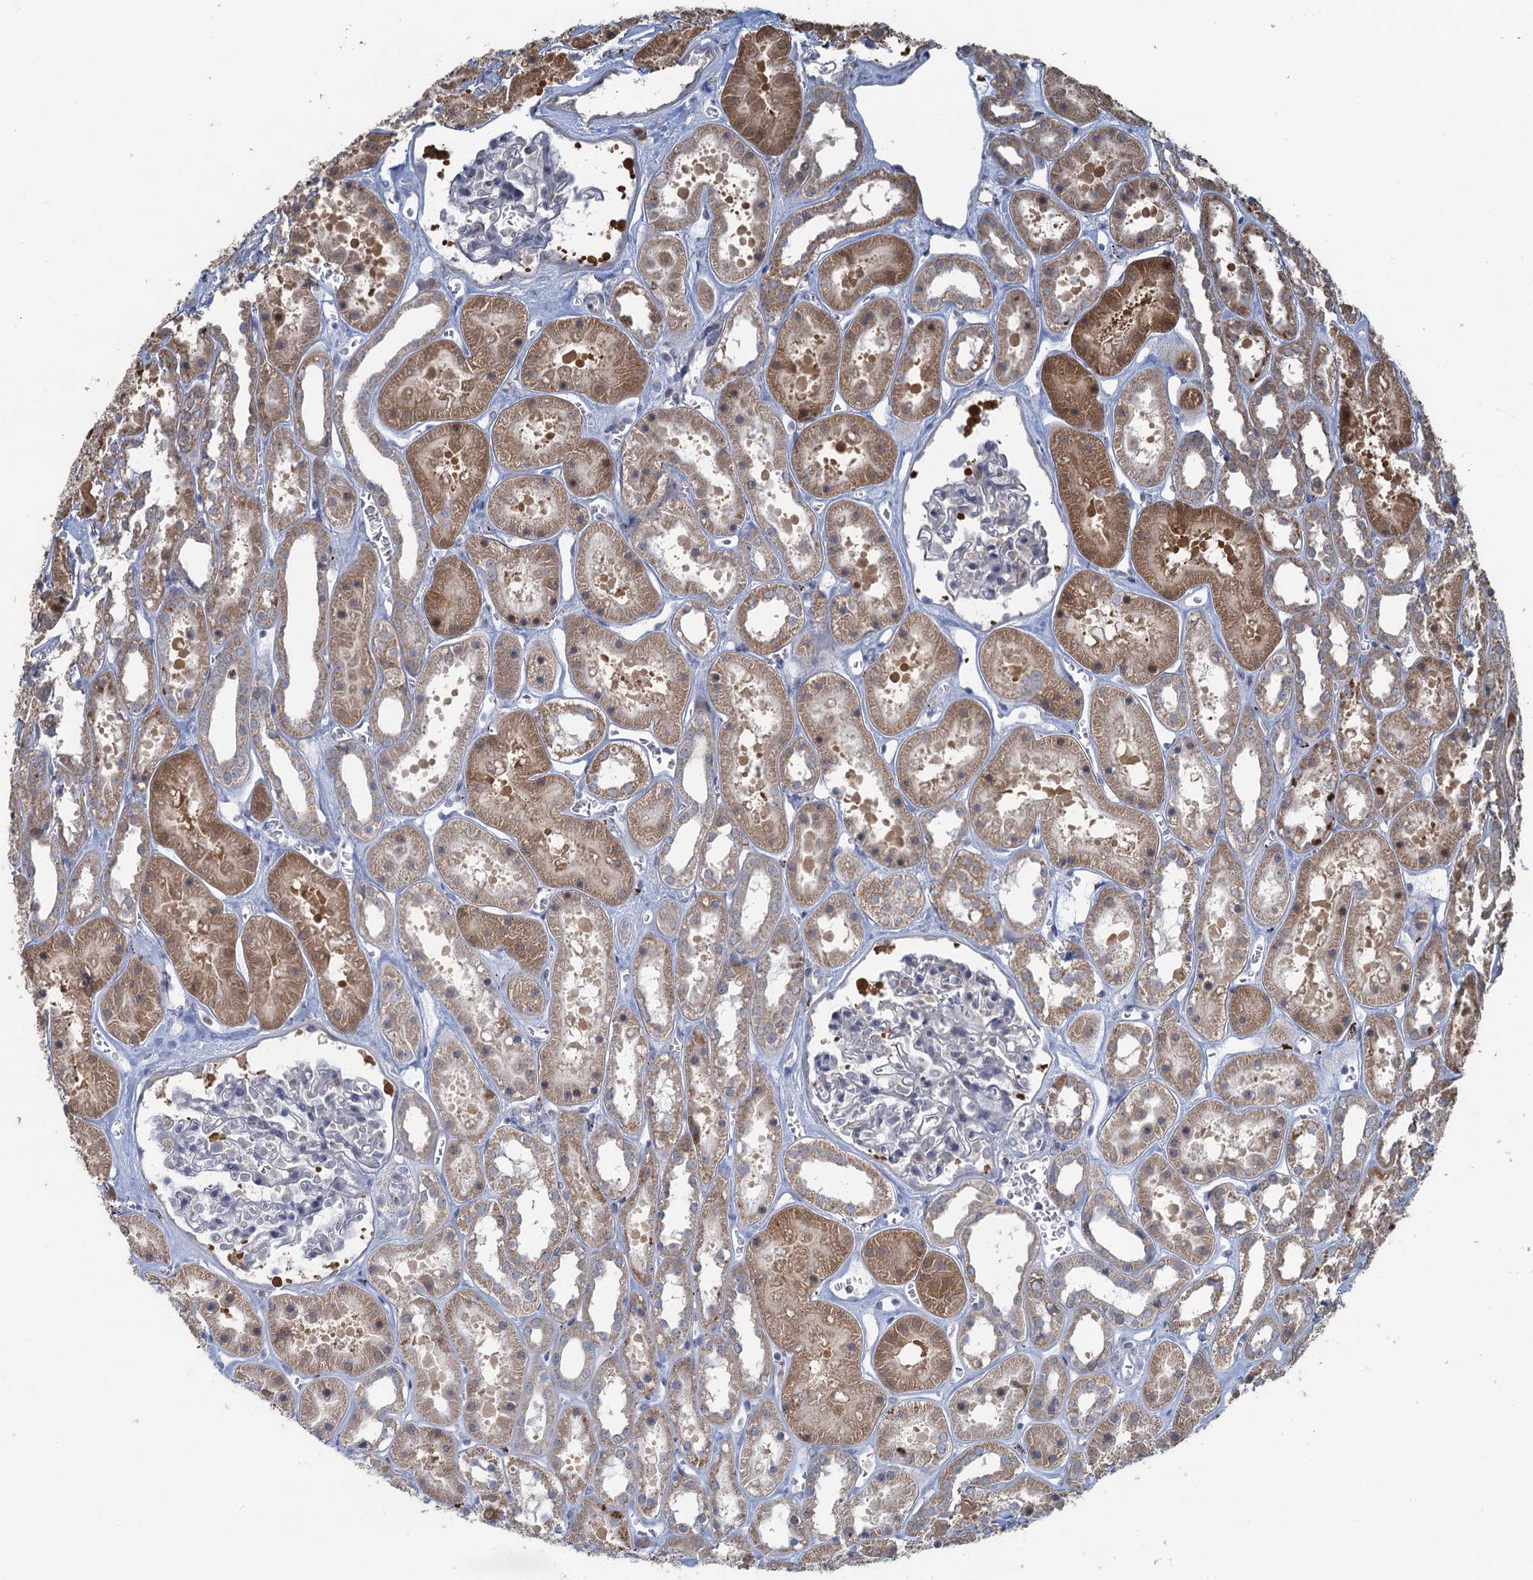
{"staining": {"intensity": "negative", "quantity": "none", "location": "none"}, "tissue": "kidney", "cell_type": "Cells in glomeruli", "image_type": "normal", "snomed": [{"axis": "morphology", "description": "Normal tissue, NOS"}, {"axis": "topography", "description": "Kidney"}], "caption": "IHC image of benign human kidney stained for a protein (brown), which demonstrates no staining in cells in glomeruli. (Brightfield microscopy of DAB immunohistochemistry at high magnification).", "gene": "TEX35", "patient": {"sex": "female", "age": 41}}